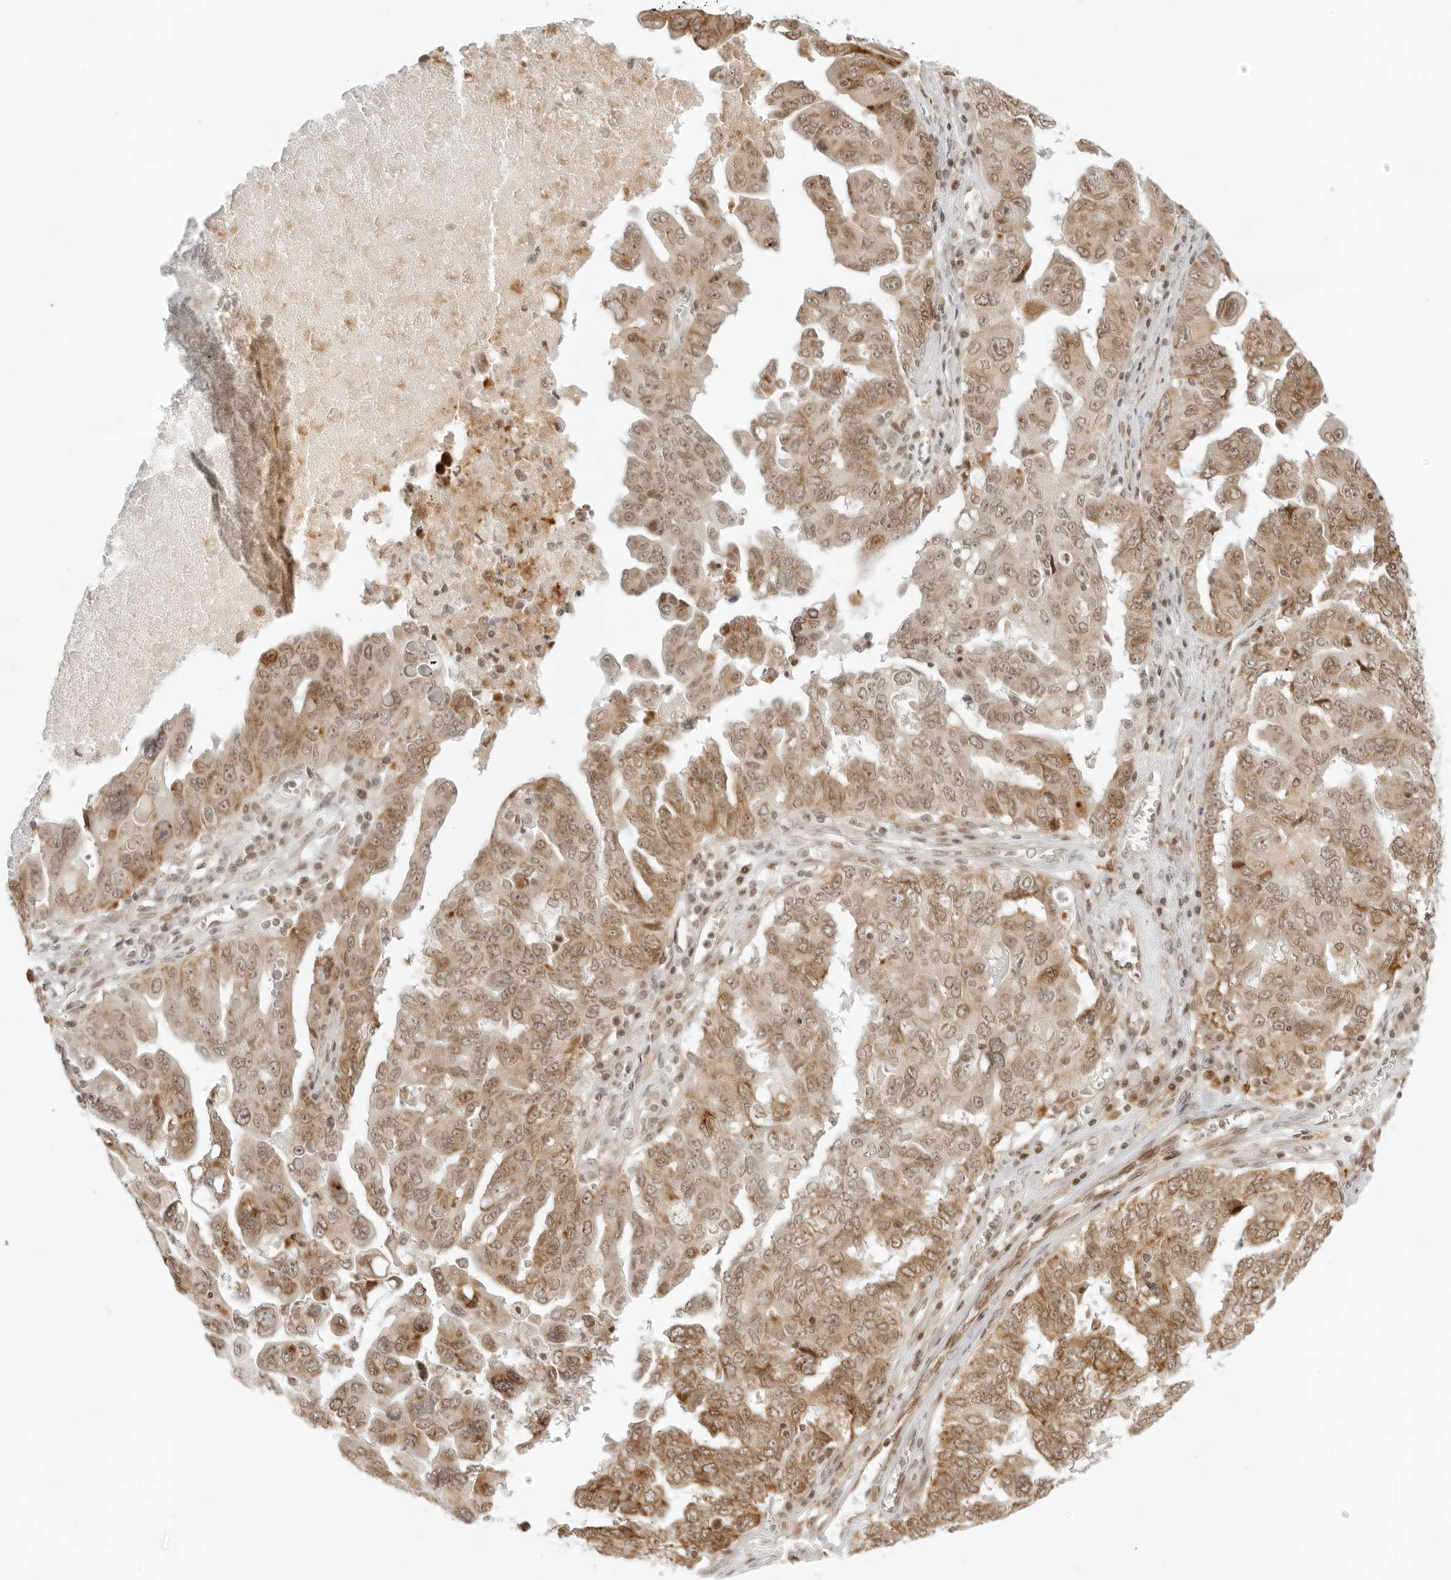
{"staining": {"intensity": "moderate", "quantity": ">75%", "location": "cytoplasmic/membranous,nuclear"}, "tissue": "ovarian cancer", "cell_type": "Tumor cells", "image_type": "cancer", "snomed": [{"axis": "morphology", "description": "Carcinoma, endometroid"}, {"axis": "topography", "description": "Ovary"}], "caption": "Moderate cytoplasmic/membranous and nuclear protein staining is present in about >75% of tumor cells in ovarian cancer.", "gene": "ZNF407", "patient": {"sex": "female", "age": 62}}